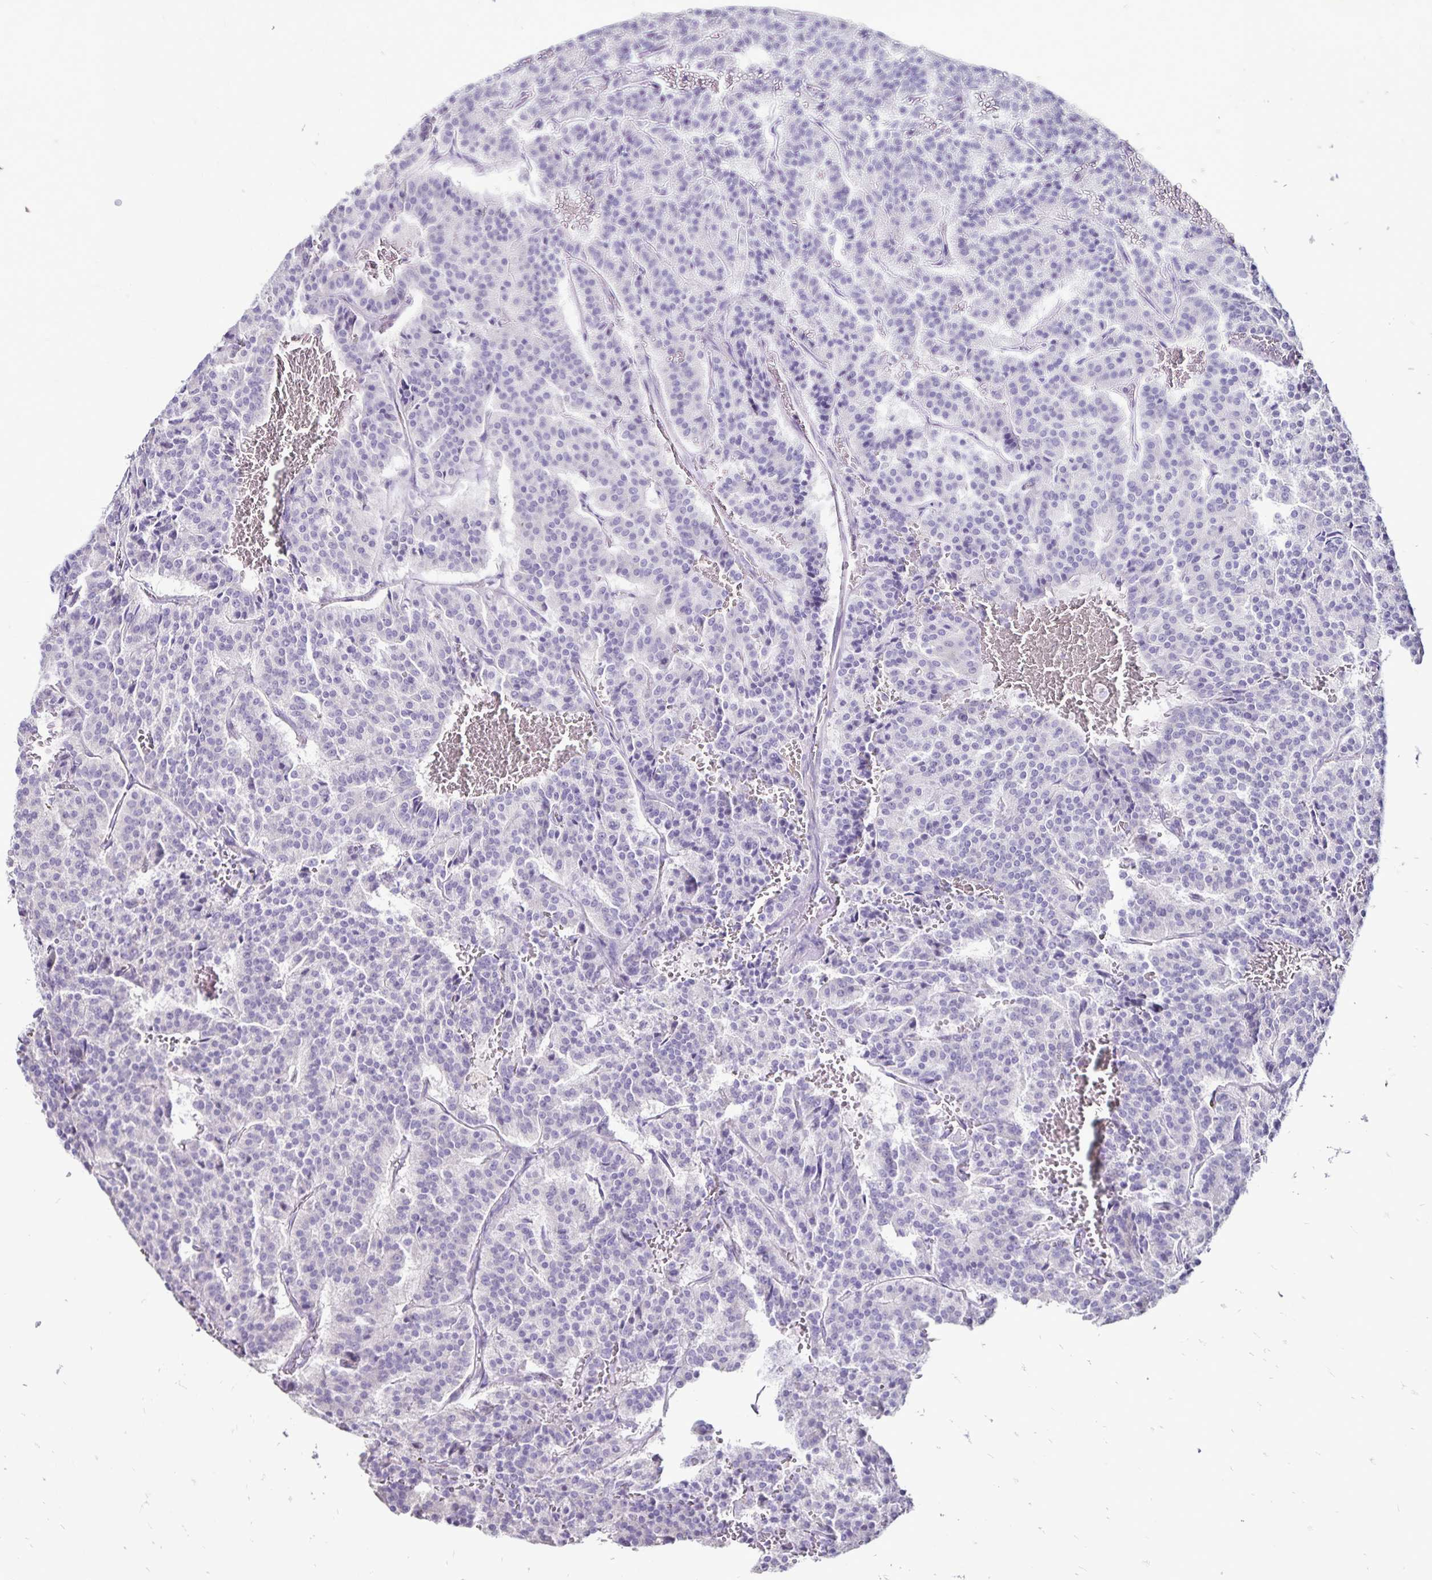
{"staining": {"intensity": "negative", "quantity": "none", "location": "none"}, "tissue": "carcinoid", "cell_type": "Tumor cells", "image_type": "cancer", "snomed": [{"axis": "morphology", "description": "Carcinoid, malignant, NOS"}, {"axis": "topography", "description": "Lung"}], "caption": "IHC image of neoplastic tissue: carcinoid stained with DAB shows no significant protein staining in tumor cells.", "gene": "EVPL", "patient": {"sex": "male", "age": 70}}